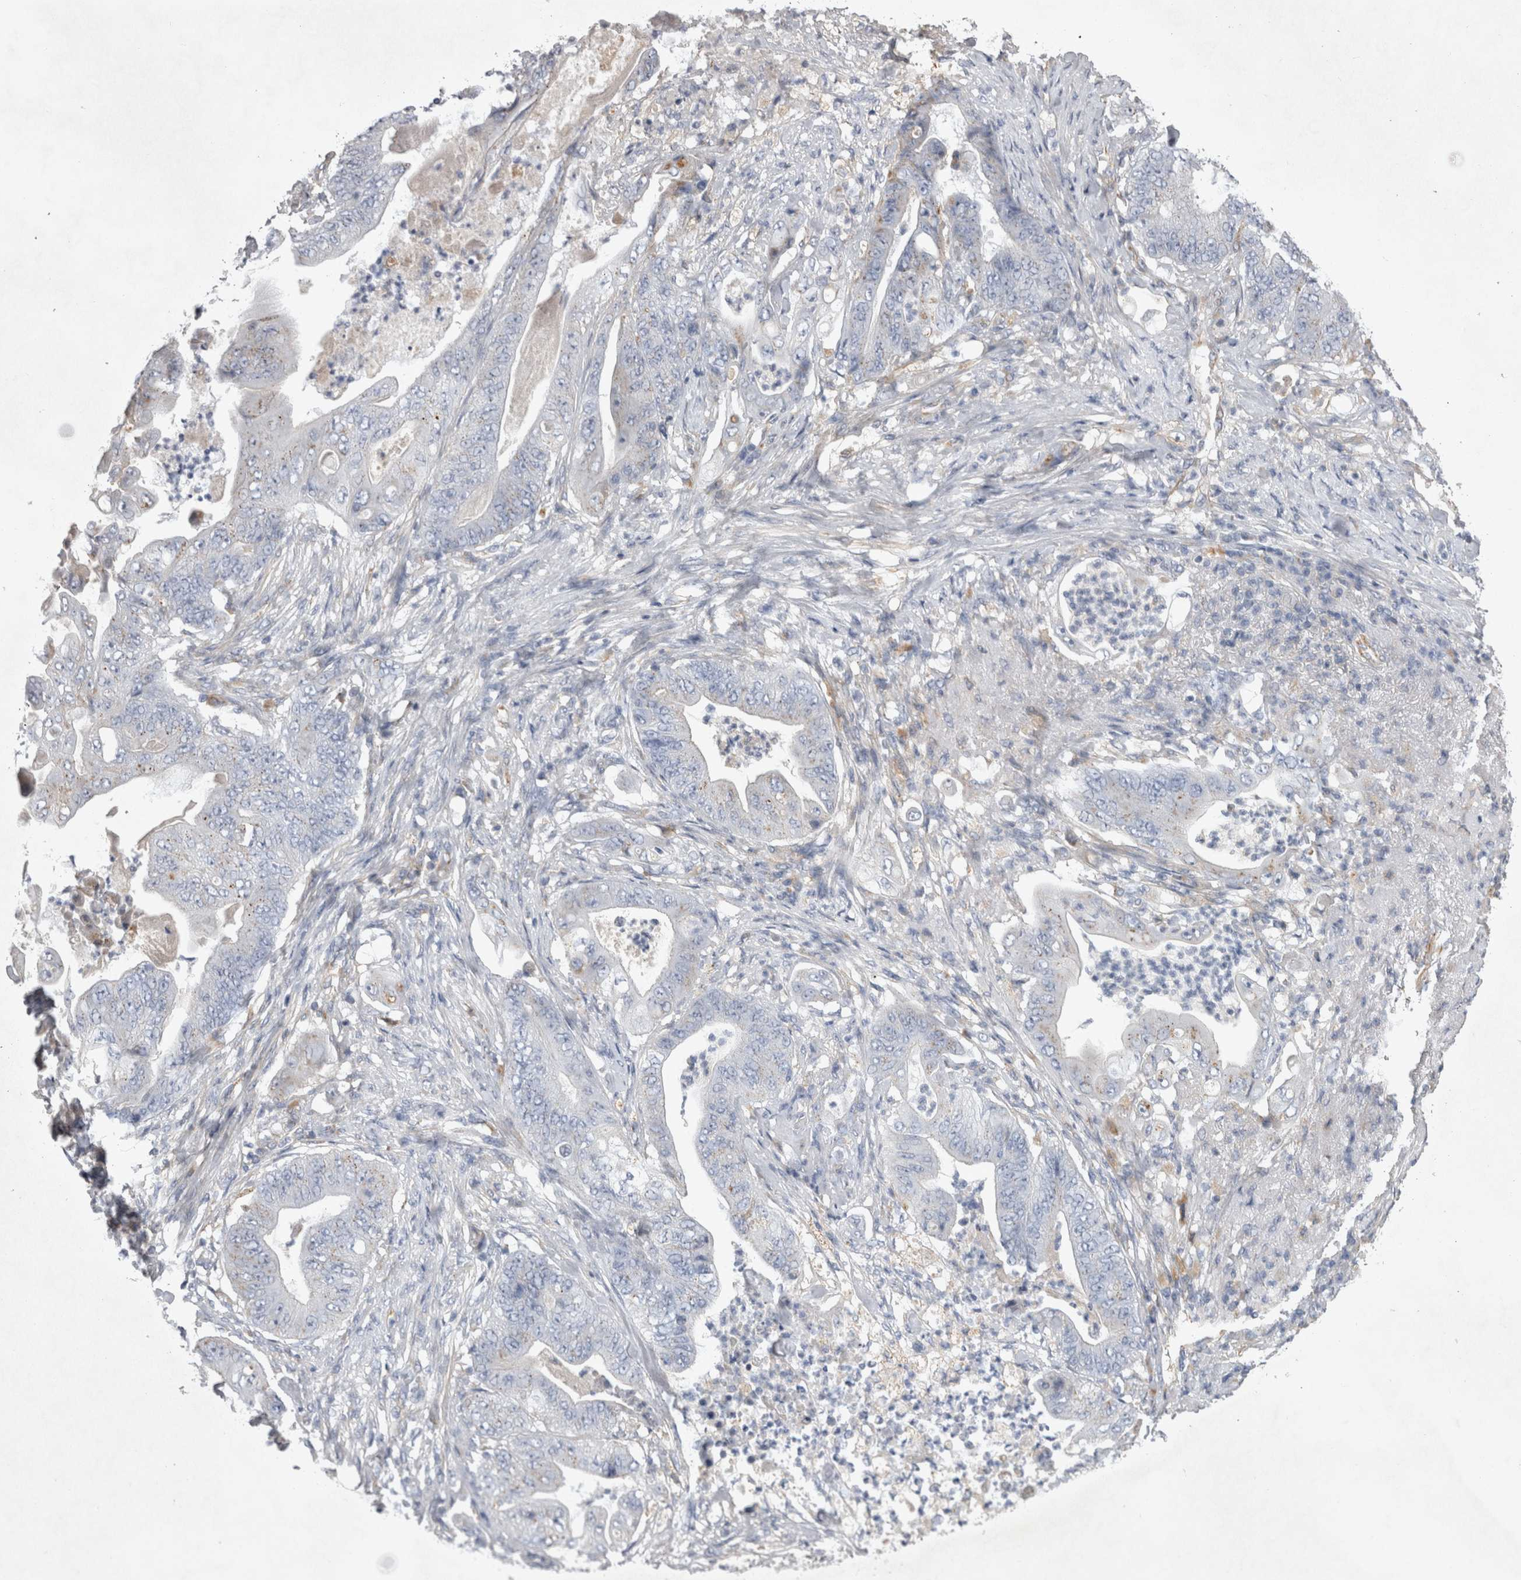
{"staining": {"intensity": "negative", "quantity": "none", "location": "none"}, "tissue": "stomach cancer", "cell_type": "Tumor cells", "image_type": "cancer", "snomed": [{"axis": "morphology", "description": "Adenocarcinoma, NOS"}, {"axis": "topography", "description": "Stomach"}], "caption": "Human adenocarcinoma (stomach) stained for a protein using IHC exhibits no expression in tumor cells.", "gene": "STRADB", "patient": {"sex": "female", "age": 73}}